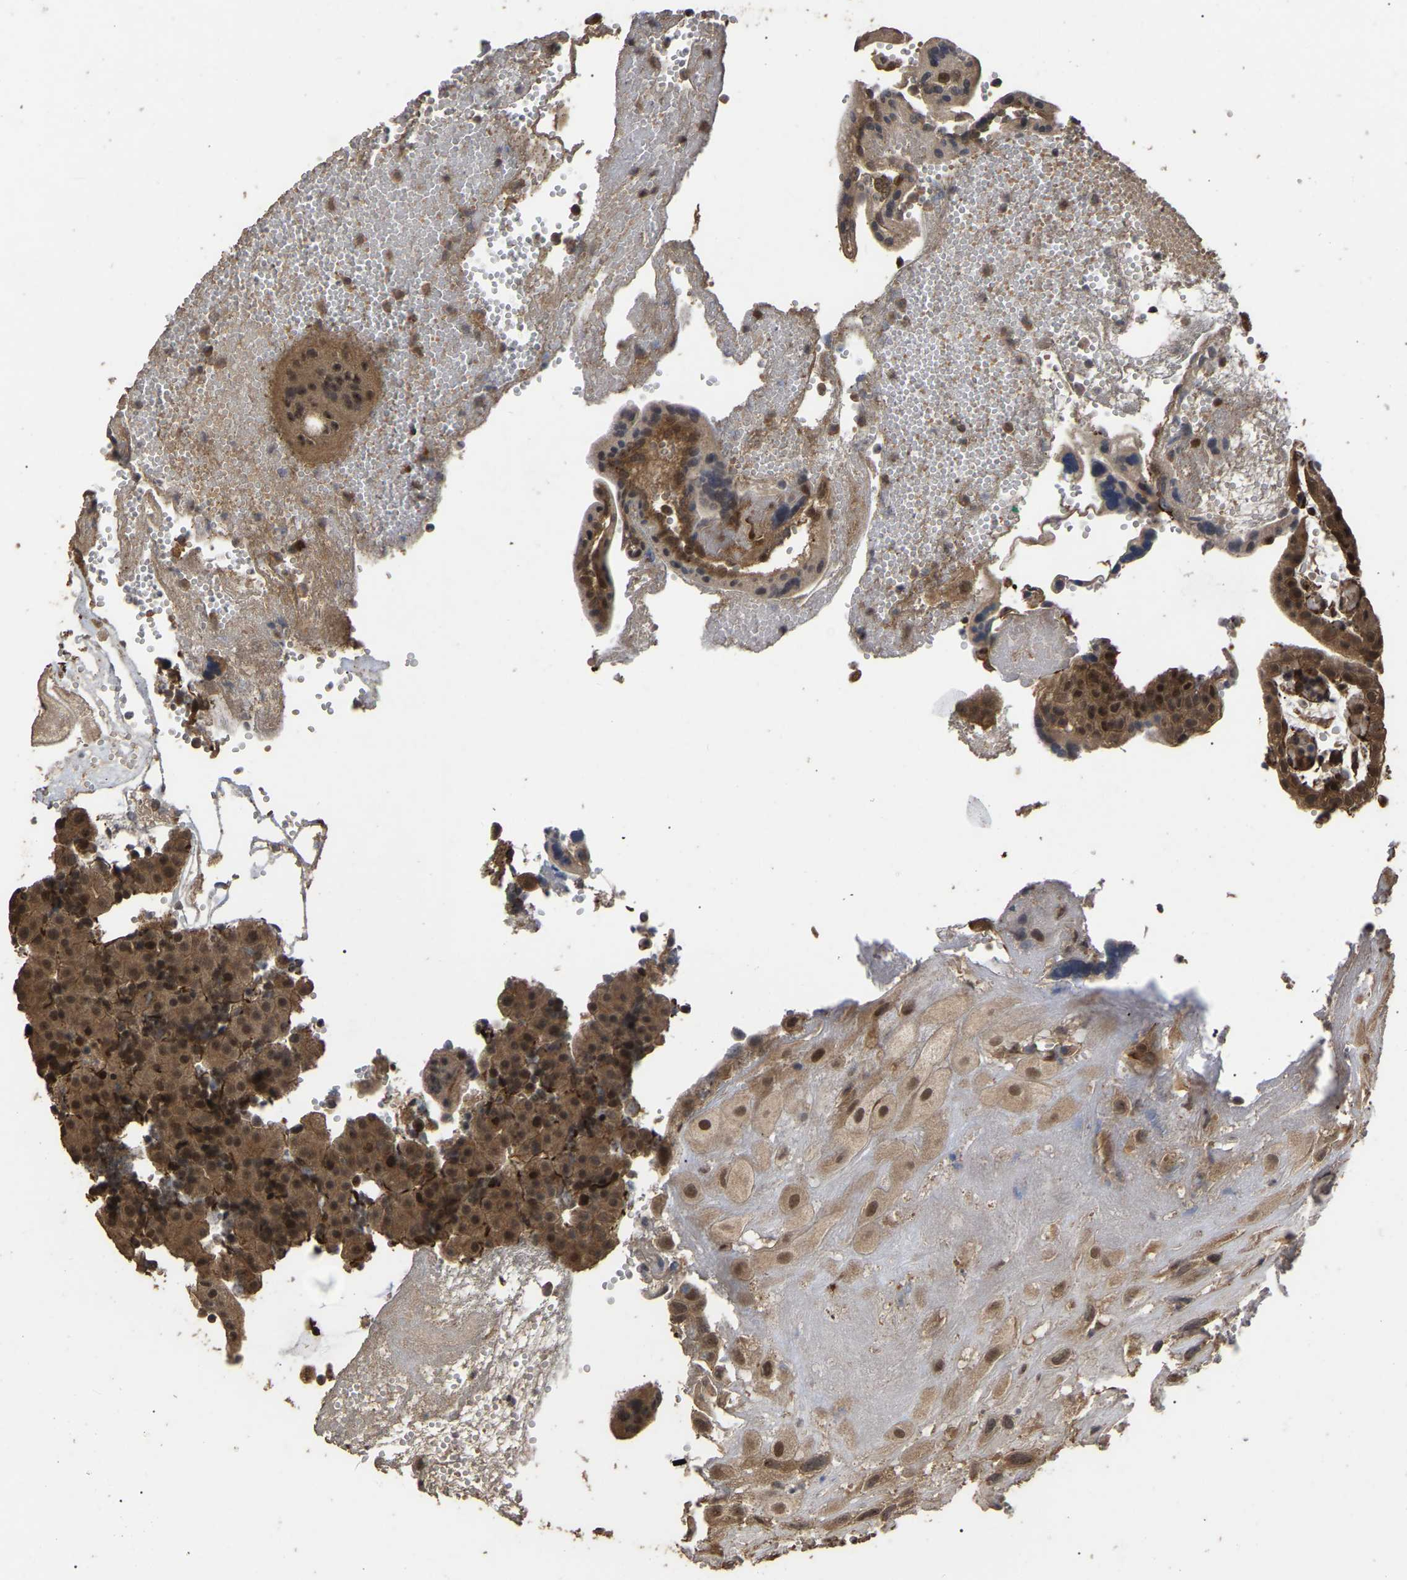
{"staining": {"intensity": "moderate", "quantity": ">75%", "location": "nuclear"}, "tissue": "placenta", "cell_type": "Decidual cells", "image_type": "normal", "snomed": [{"axis": "morphology", "description": "Normal tissue, NOS"}, {"axis": "topography", "description": "Placenta"}], "caption": "Decidual cells demonstrate moderate nuclear expression in about >75% of cells in benign placenta.", "gene": "FAM161B", "patient": {"sex": "female", "age": 18}}